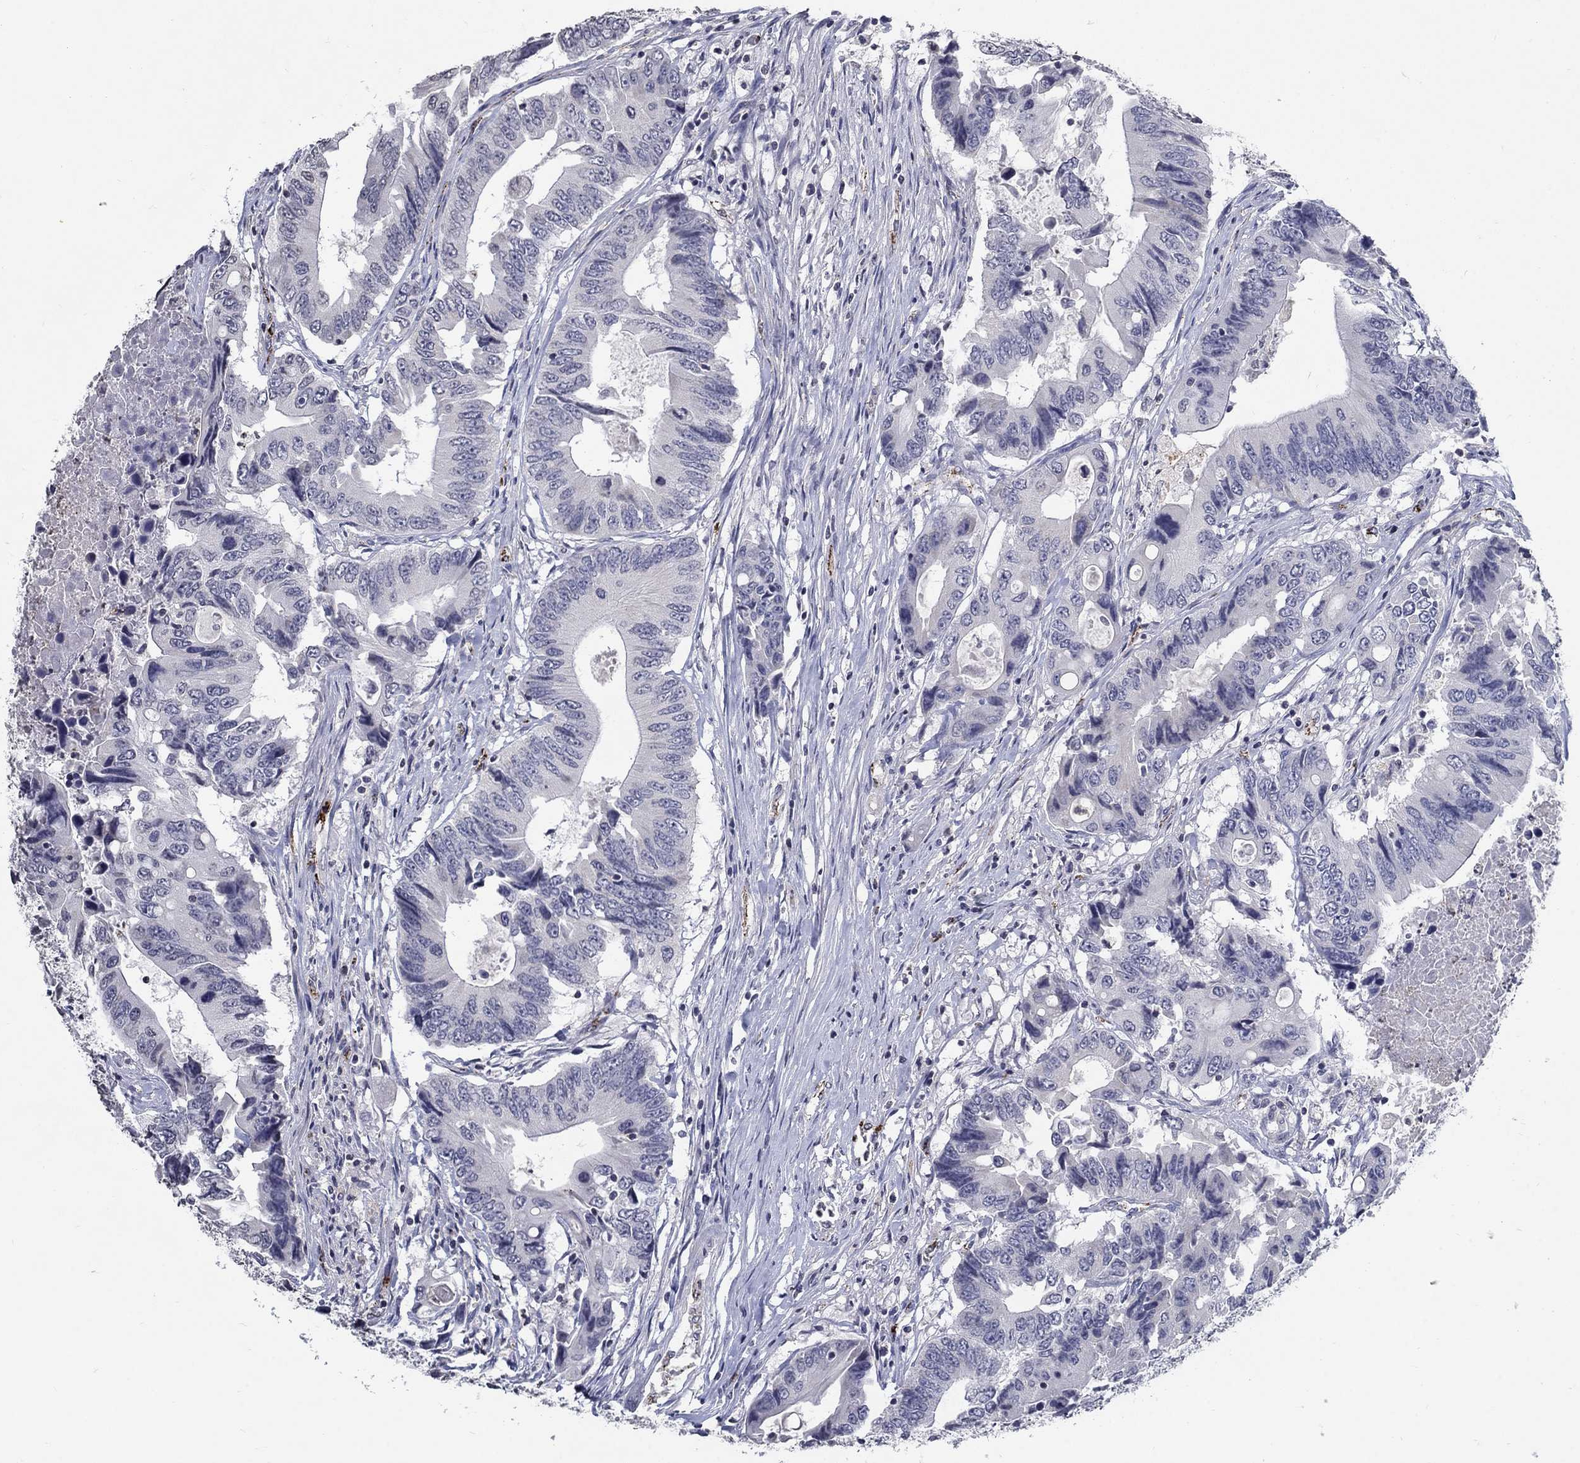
{"staining": {"intensity": "negative", "quantity": "none", "location": "none"}, "tissue": "colorectal cancer", "cell_type": "Tumor cells", "image_type": "cancer", "snomed": [{"axis": "morphology", "description": "Adenocarcinoma, NOS"}, {"axis": "topography", "description": "Colon"}], "caption": "IHC photomicrograph of human adenocarcinoma (colorectal) stained for a protein (brown), which exhibits no expression in tumor cells.", "gene": "TINAG", "patient": {"sex": "female", "age": 90}}